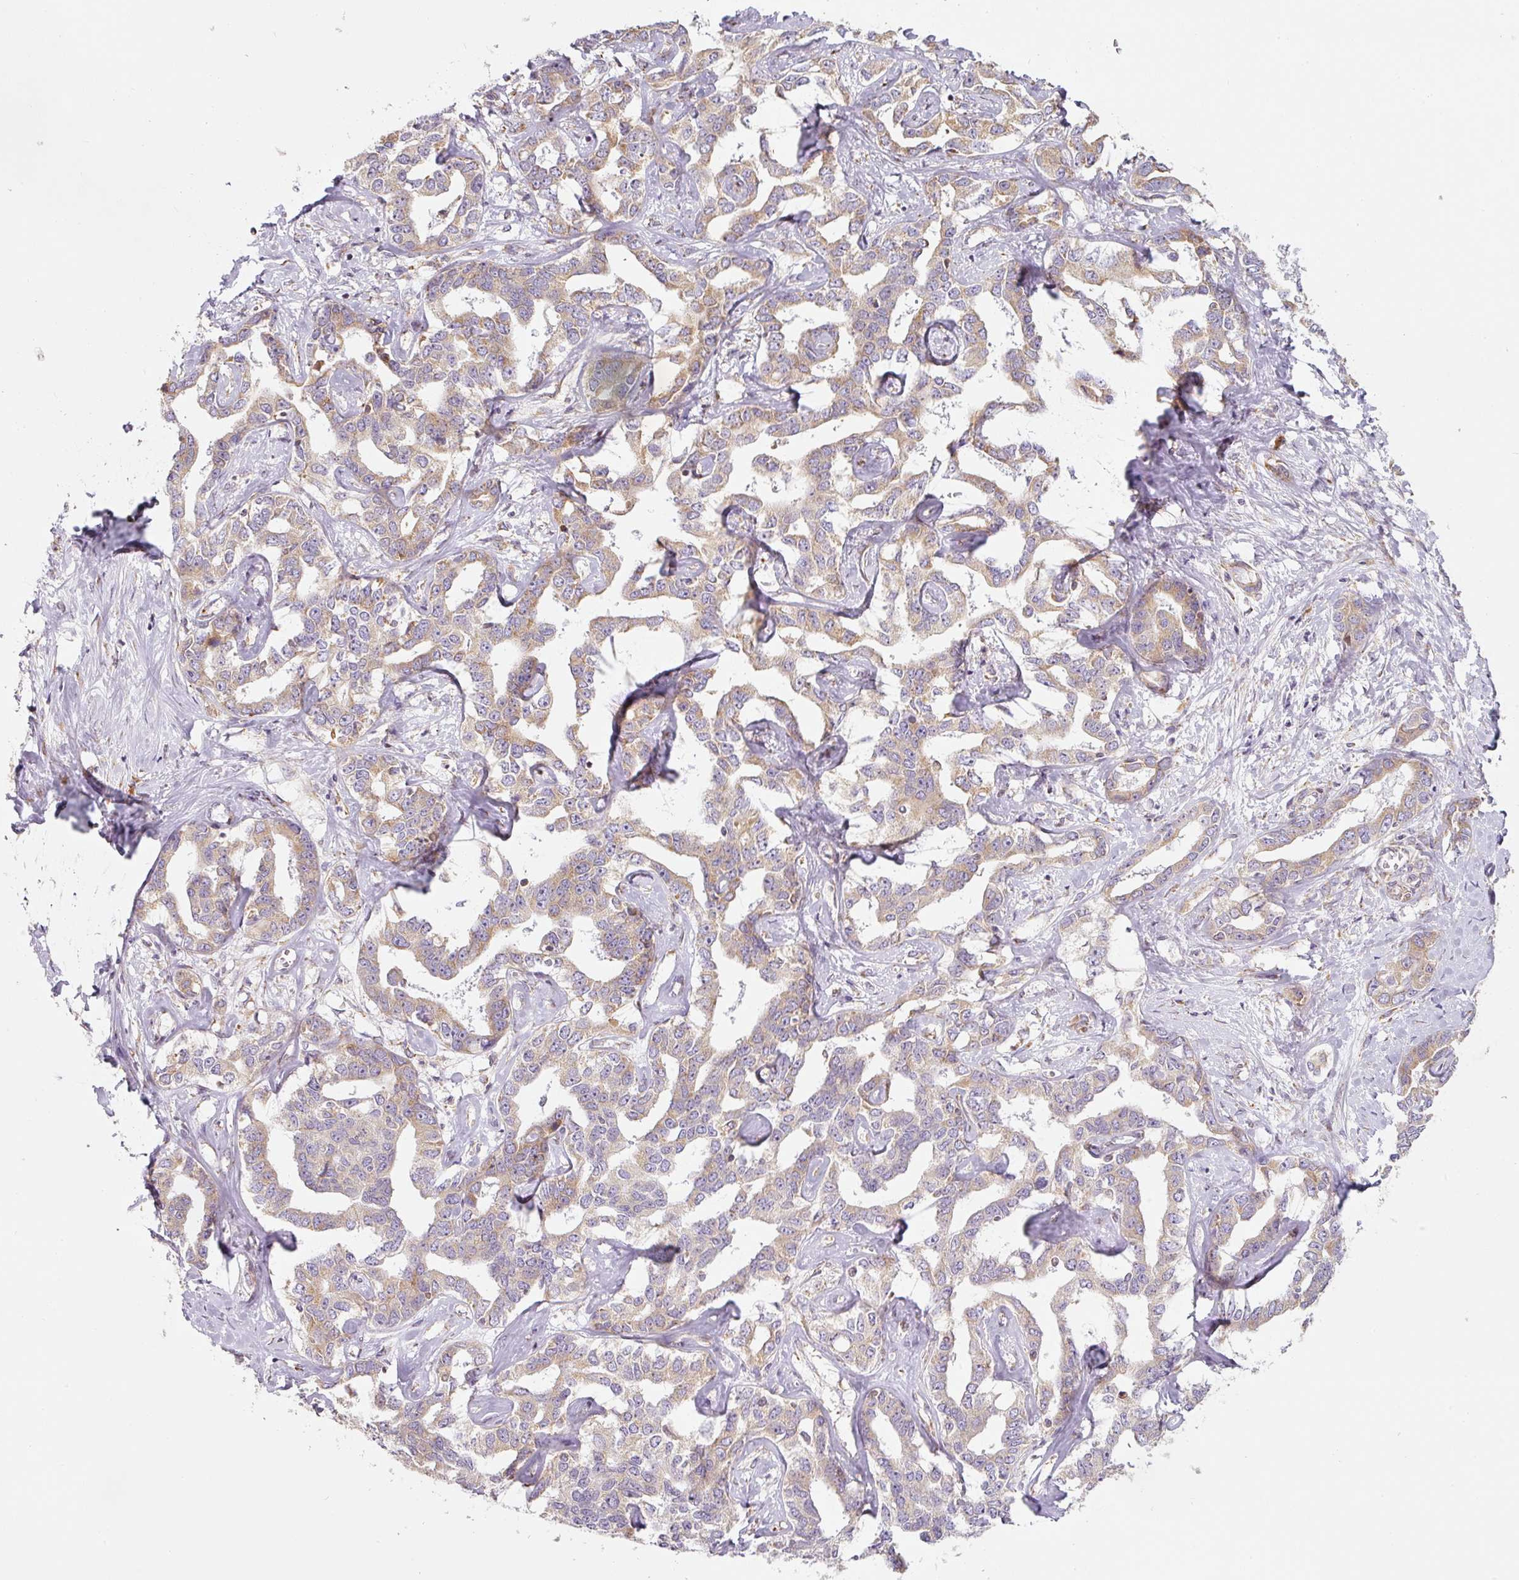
{"staining": {"intensity": "weak", "quantity": ">75%", "location": "cytoplasmic/membranous"}, "tissue": "liver cancer", "cell_type": "Tumor cells", "image_type": "cancer", "snomed": [{"axis": "morphology", "description": "Cholangiocarcinoma"}, {"axis": "topography", "description": "Liver"}], "caption": "Liver cancer (cholangiocarcinoma) tissue demonstrates weak cytoplasmic/membranous staining in about >75% of tumor cells, visualized by immunohistochemistry. (DAB IHC with brightfield microscopy, high magnification).", "gene": "MORN4", "patient": {"sex": "male", "age": 59}}